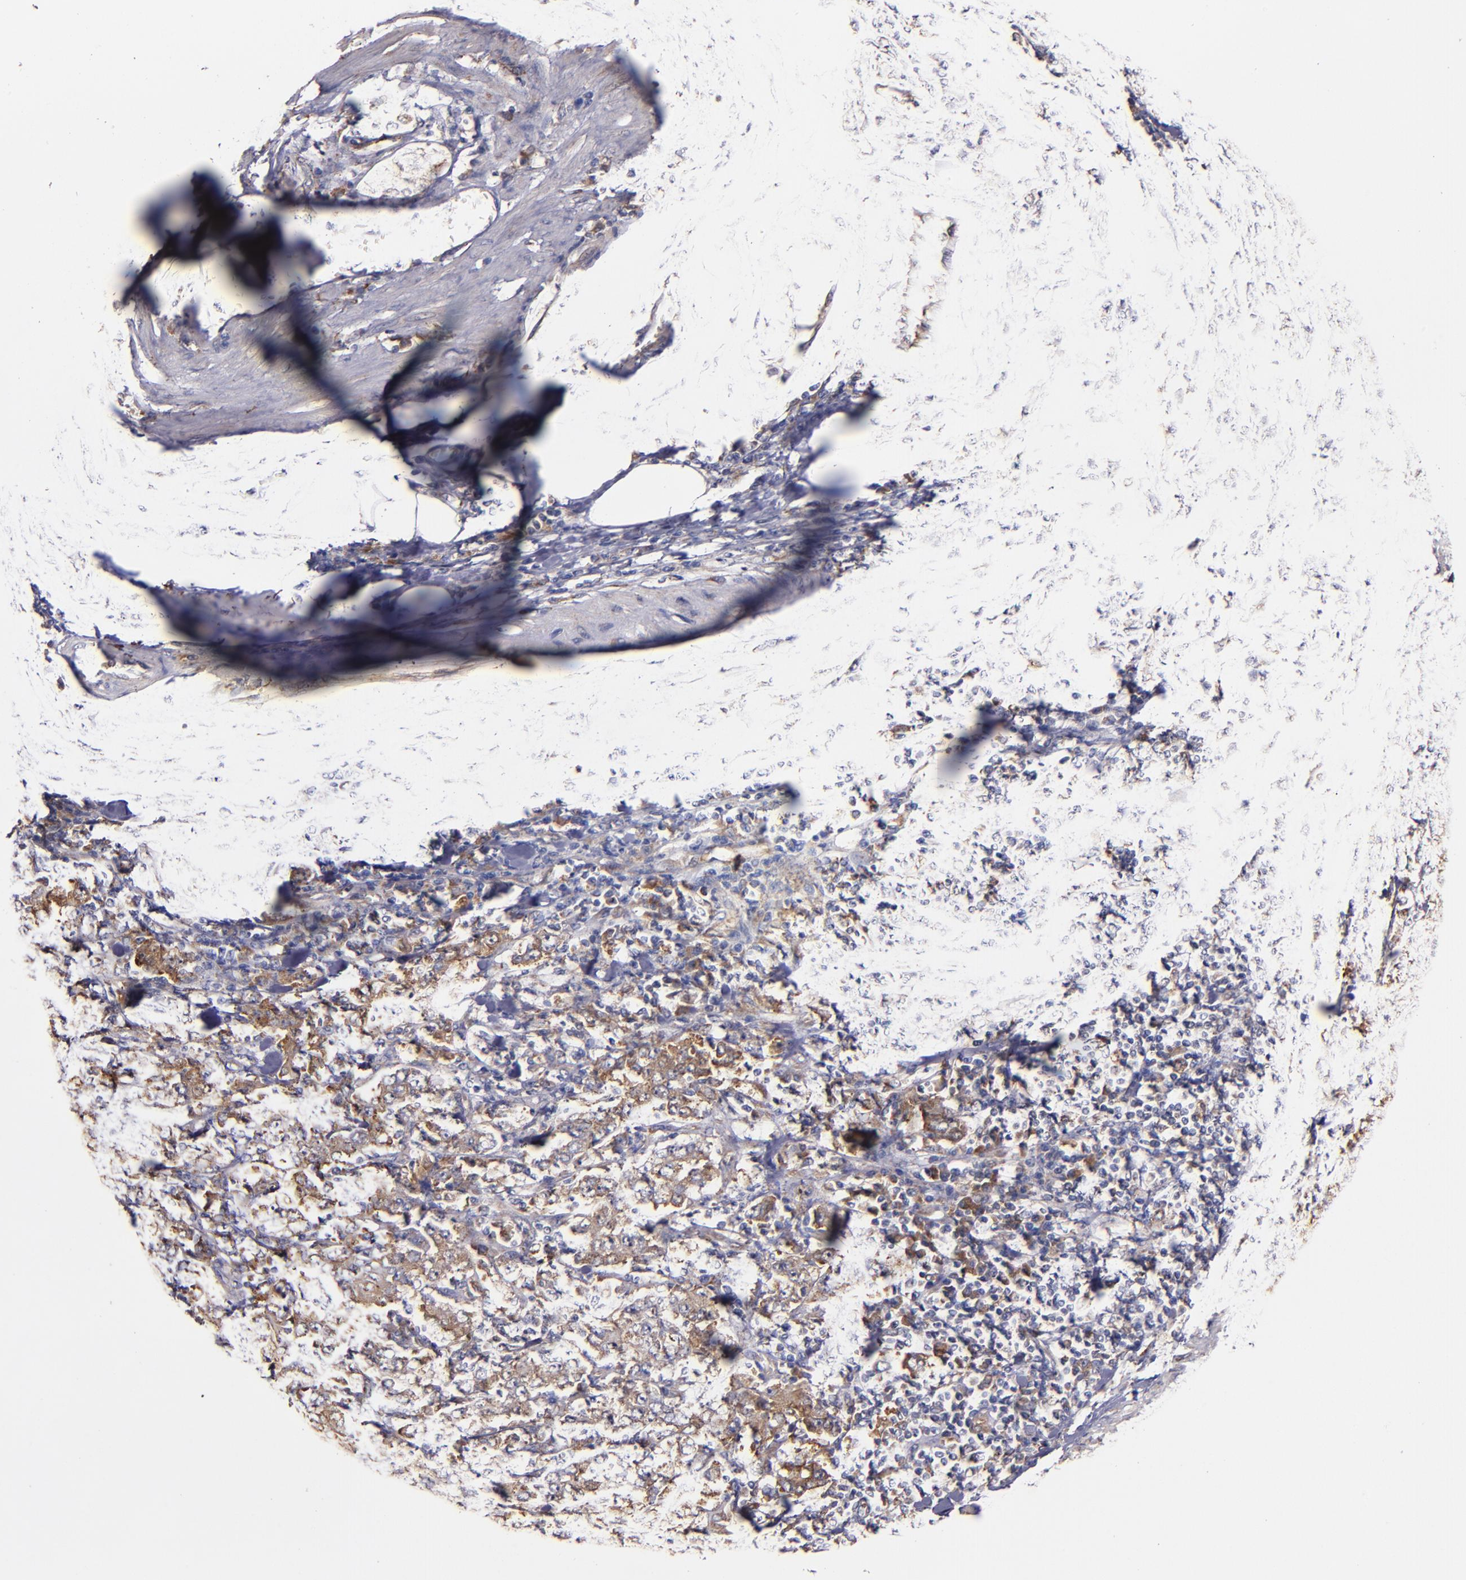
{"staining": {"intensity": "moderate", "quantity": ">75%", "location": "cytoplasmic/membranous"}, "tissue": "stomach cancer", "cell_type": "Tumor cells", "image_type": "cancer", "snomed": [{"axis": "morphology", "description": "Normal tissue, NOS"}, {"axis": "morphology", "description": "Adenocarcinoma, NOS"}, {"axis": "topography", "description": "Stomach, upper"}, {"axis": "topography", "description": "Stomach"}], "caption": "Approximately >75% of tumor cells in human stomach cancer show moderate cytoplasmic/membranous protein staining as visualized by brown immunohistochemical staining.", "gene": "IFIH1", "patient": {"sex": "male", "age": 59}}